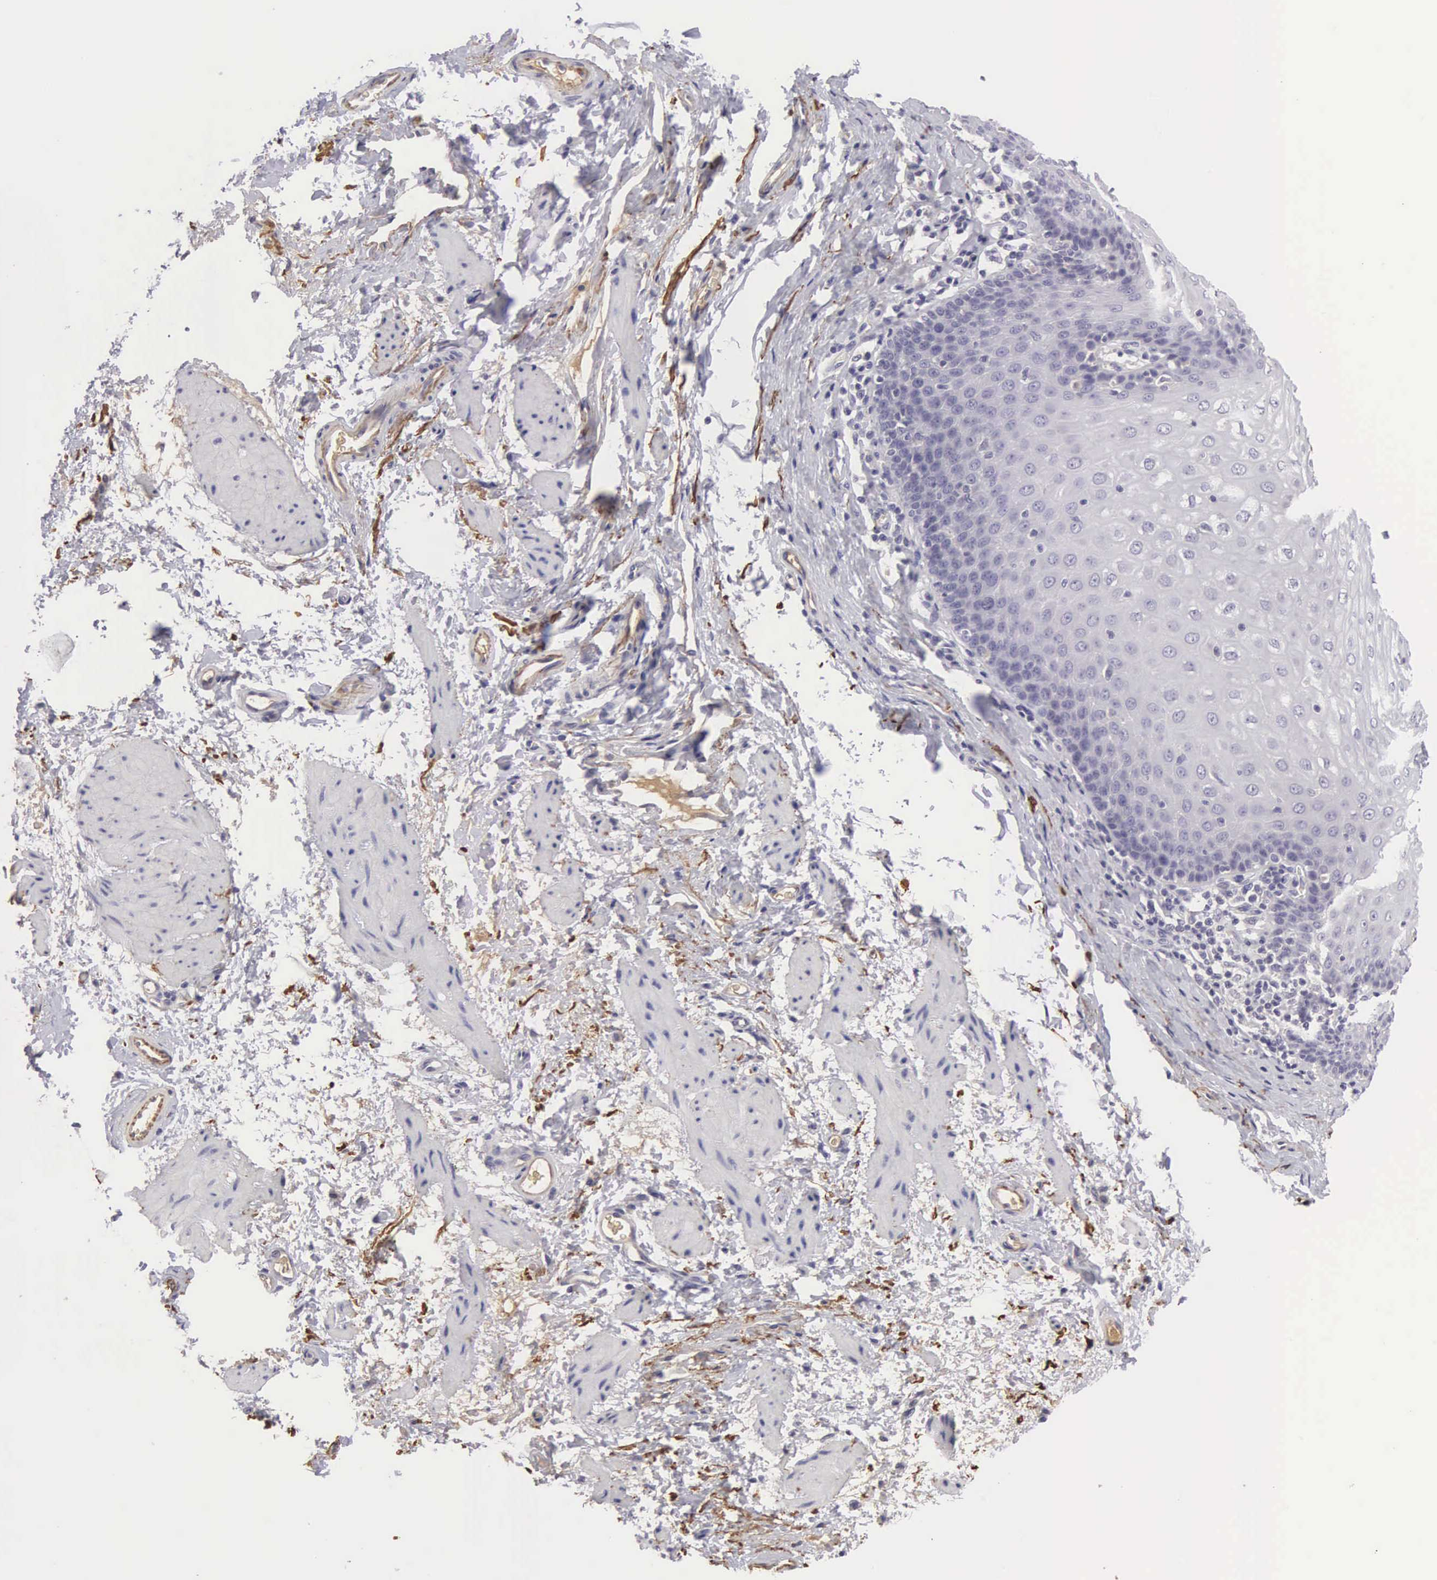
{"staining": {"intensity": "negative", "quantity": "none", "location": "none"}, "tissue": "esophagus", "cell_type": "Squamous epithelial cells", "image_type": "normal", "snomed": [{"axis": "morphology", "description": "Normal tissue, NOS"}, {"axis": "topography", "description": "Esophagus"}], "caption": "This is a image of IHC staining of benign esophagus, which shows no expression in squamous epithelial cells. (Brightfield microscopy of DAB immunohistochemistry at high magnification).", "gene": "CLU", "patient": {"sex": "female", "age": 61}}